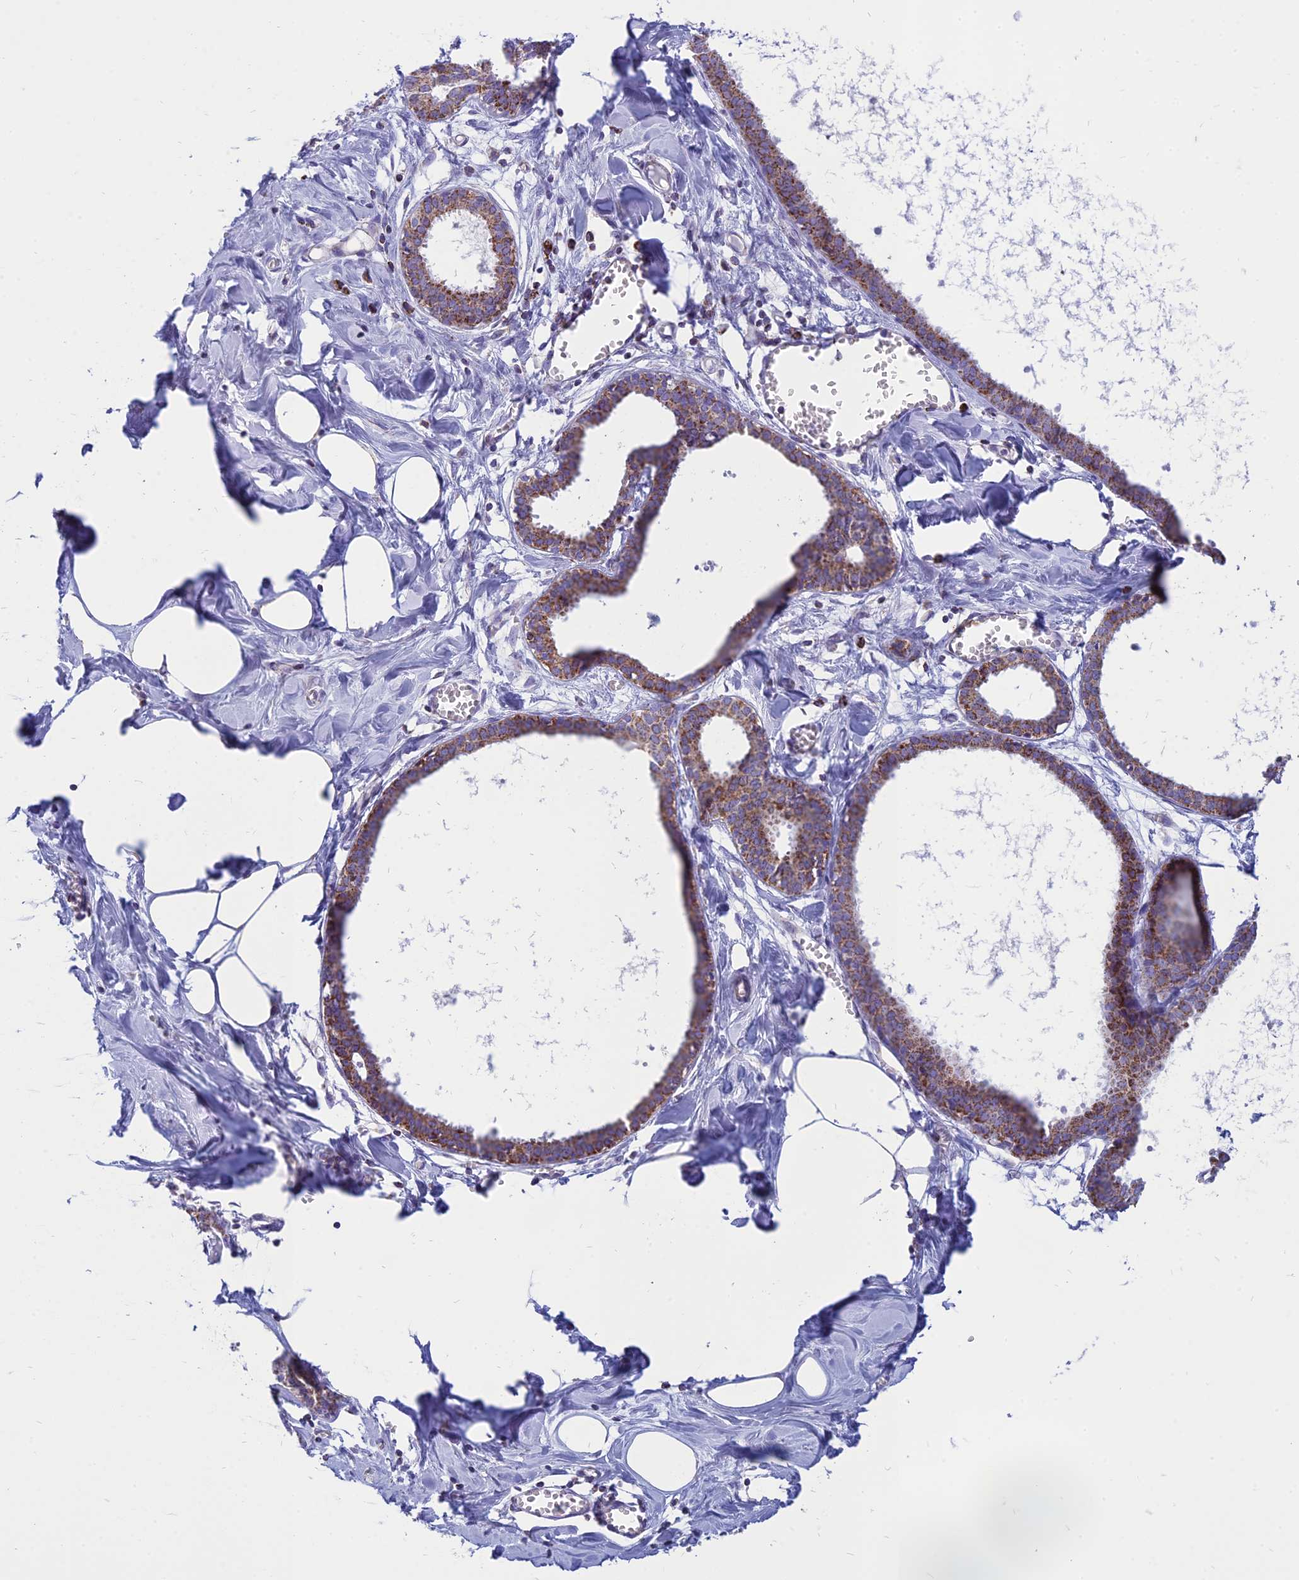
{"staining": {"intensity": "moderate", "quantity": "25%-75%", "location": "cytoplasmic/membranous"}, "tissue": "breast", "cell_type": "Glandular cells", "image_type": "normal", "snomed": [{"axis": "morphology", "description": "Normal tissue, NOS"}, {"axis": "topography", "description": "Breast"}], "caption": "Brown immunohistochemical staining in unremarkable human breast exhibits moderate cytoplasmic/membranous staining in about 25%-75% of glandular cells.", "gene": "PACC1", "patient": {"sex": "female", "age": 27}}